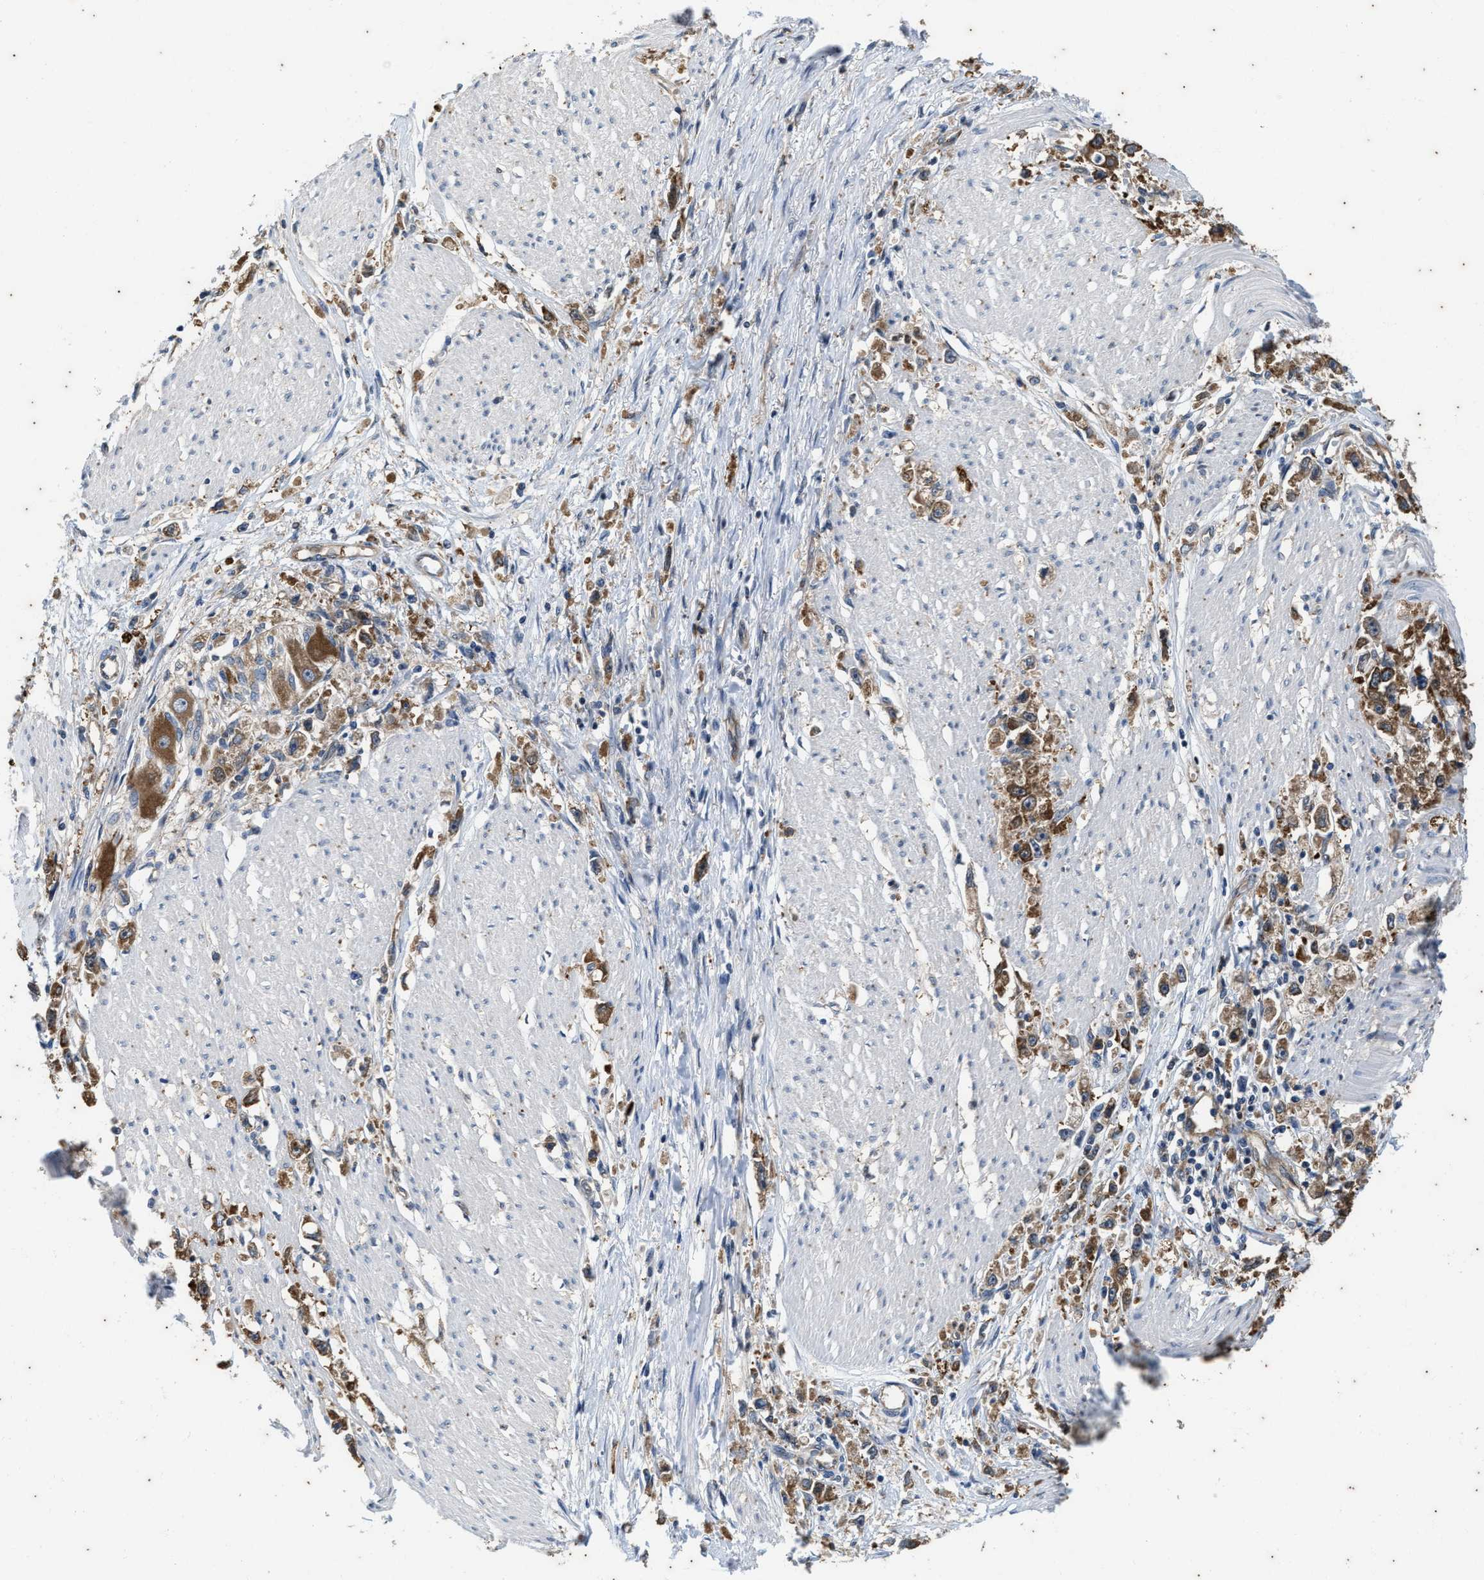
{"staining": {"intensity": "moderate", "quantity": ">75%", "location": "cytoplasmic/membranous"}, "tissue": "stomach cancer", "cell_type": "Tumor cells", "image_type": "cancer", "snomed": [{"axis": "morphology", "description": "Adenocarcinoma, NOS"}, {"axis": "topography", "description": "Stomach"}], "caption": "Immunohistochemical staining of human stomach cancer (adenocarcinoma) exhibits medium levels of moderate cytoplasmic/membranous staining in approximately >75% of tumor cells.", "gene": "COX19", "patient": {"sex": "female", "age": 59}}